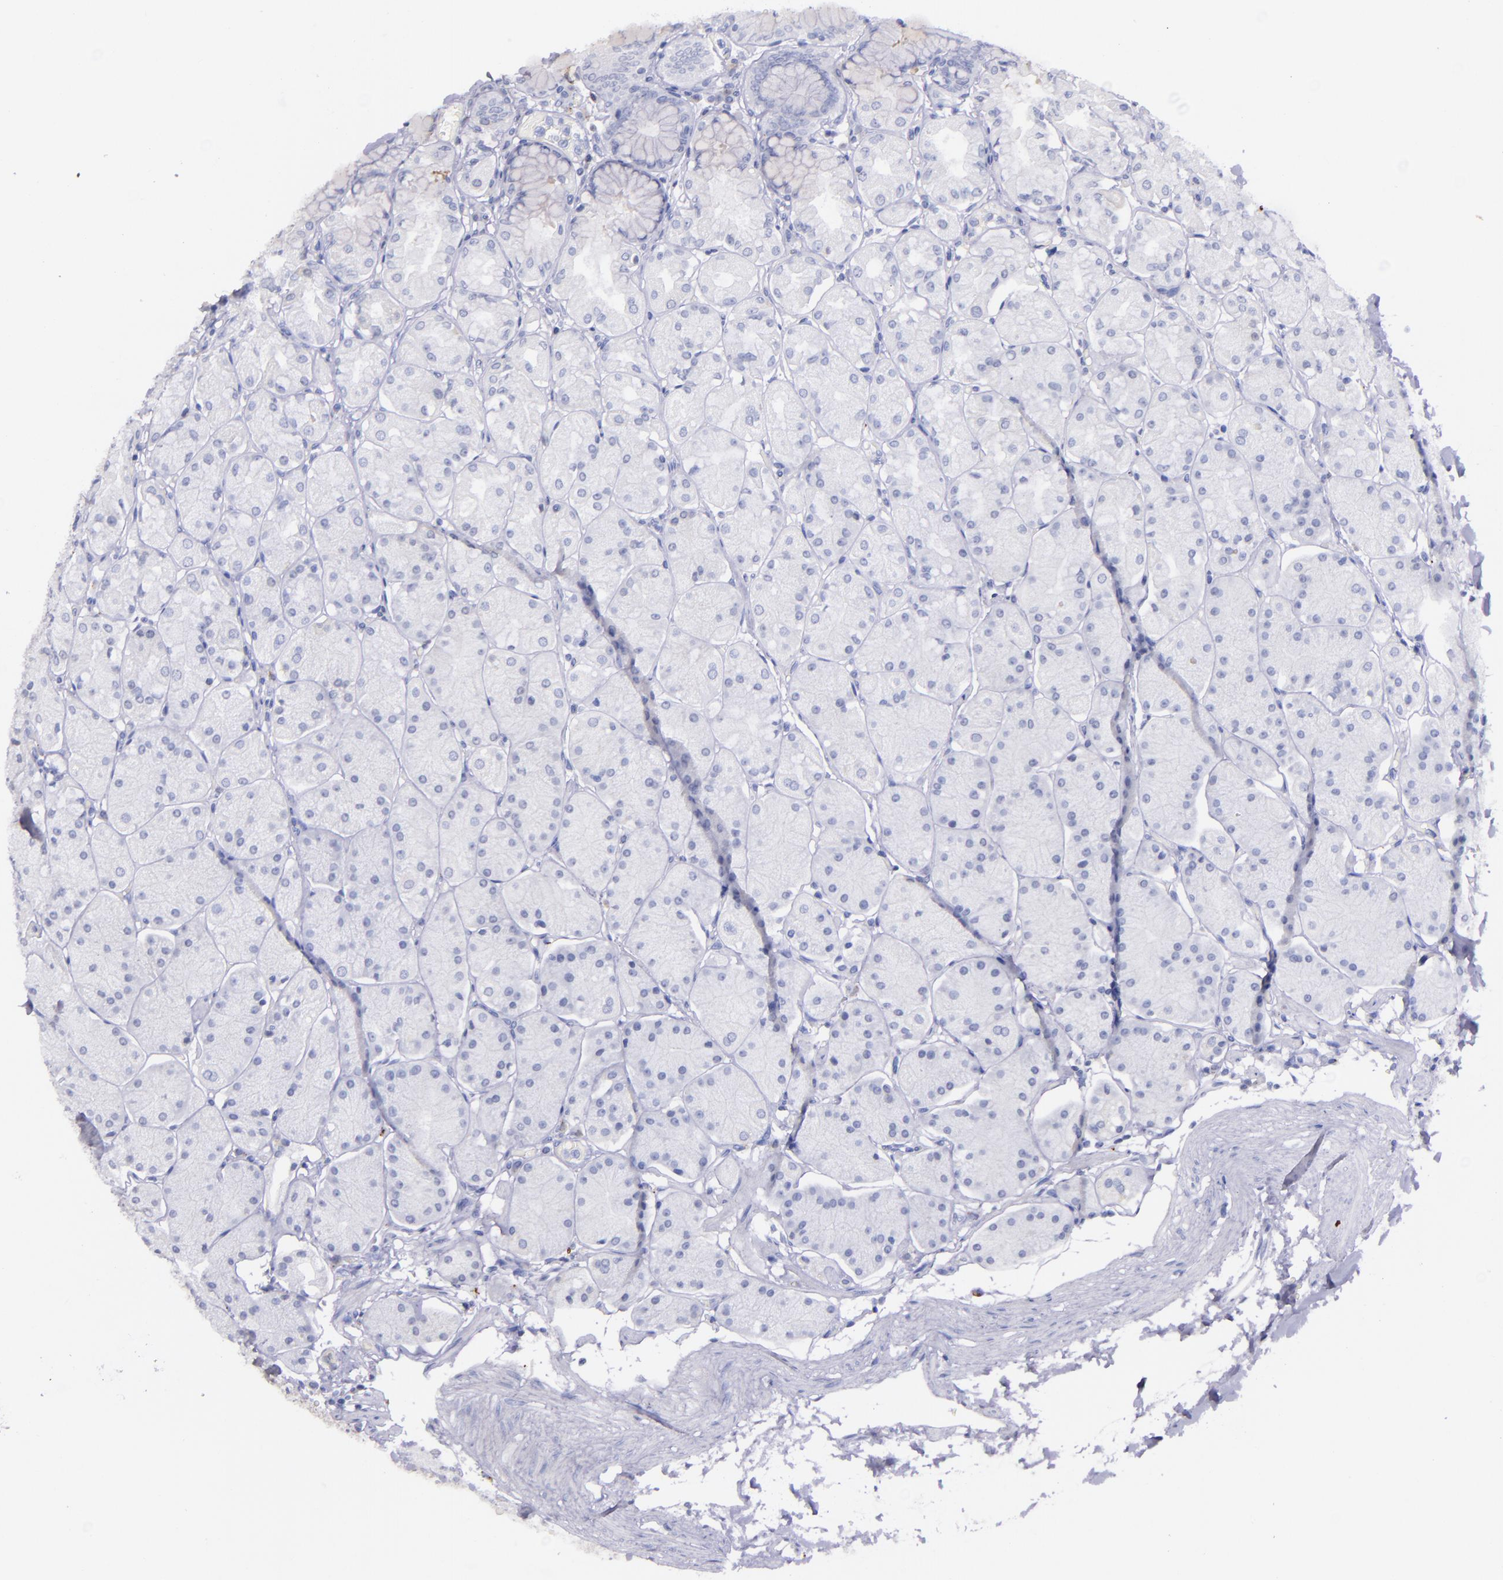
{"staining": {"intensity": "moderate", "quantity": "<25%", "location": "cytoplasmic/membranous"}, "tissue": "stomach", "cell_type": "Glandular cells", "image_type": "normal", "snomed": [{"axis": "morphology", "description": "Normal tissue, NOS"}, {"axis": "topography", "description": "Stomach, upper"}, {"axis": "topography", "description": "Stomach"}], "caption": "The immunohistochemical stain shows moderate cytoplasmic/membranous positivity in glandular cells of benign stomach.", "gene": "KNG1", "patient": {"sex": "male", "age": 76}}